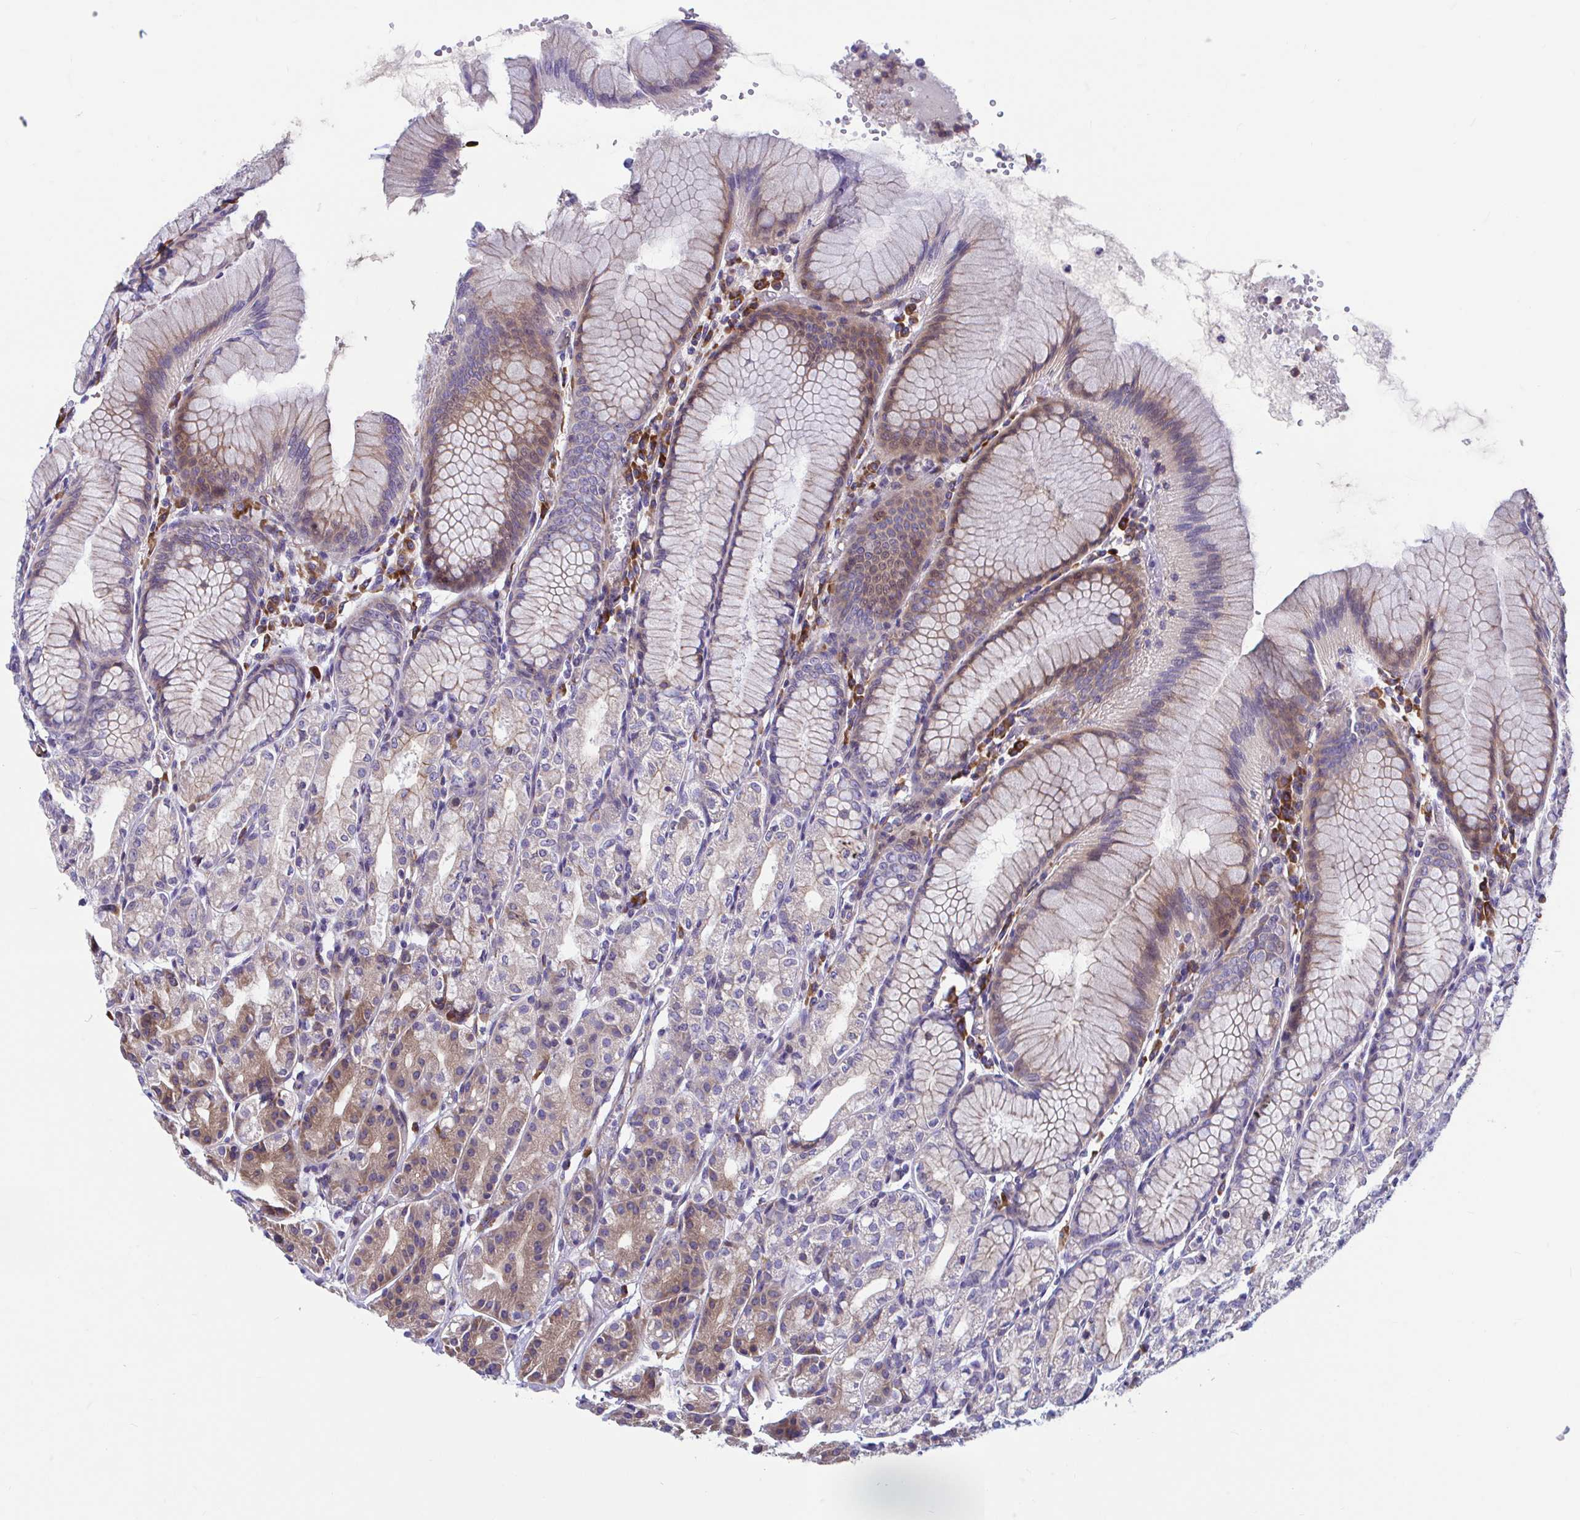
{"staining": {"intensity": "moderate", "quantity": "<25%", "location": "cytoplasmic/membranous,nuclear"}, "tissue": "stomach", "cell_type": "Glandular cells", "image_type": "normal", "snomed": [{"axis": "morphology", "description": "Normal tissue, NOS"}, {"axis": "topography", "description": "Stomach"}], "caption": "A low amount of moderate cytoplasmic/membranous,nuclear positivity is present in approximately <25% of glandular cells in benign stomach.", "gene": "WBP1", "patient": {"sex": "female", "age": 57}}